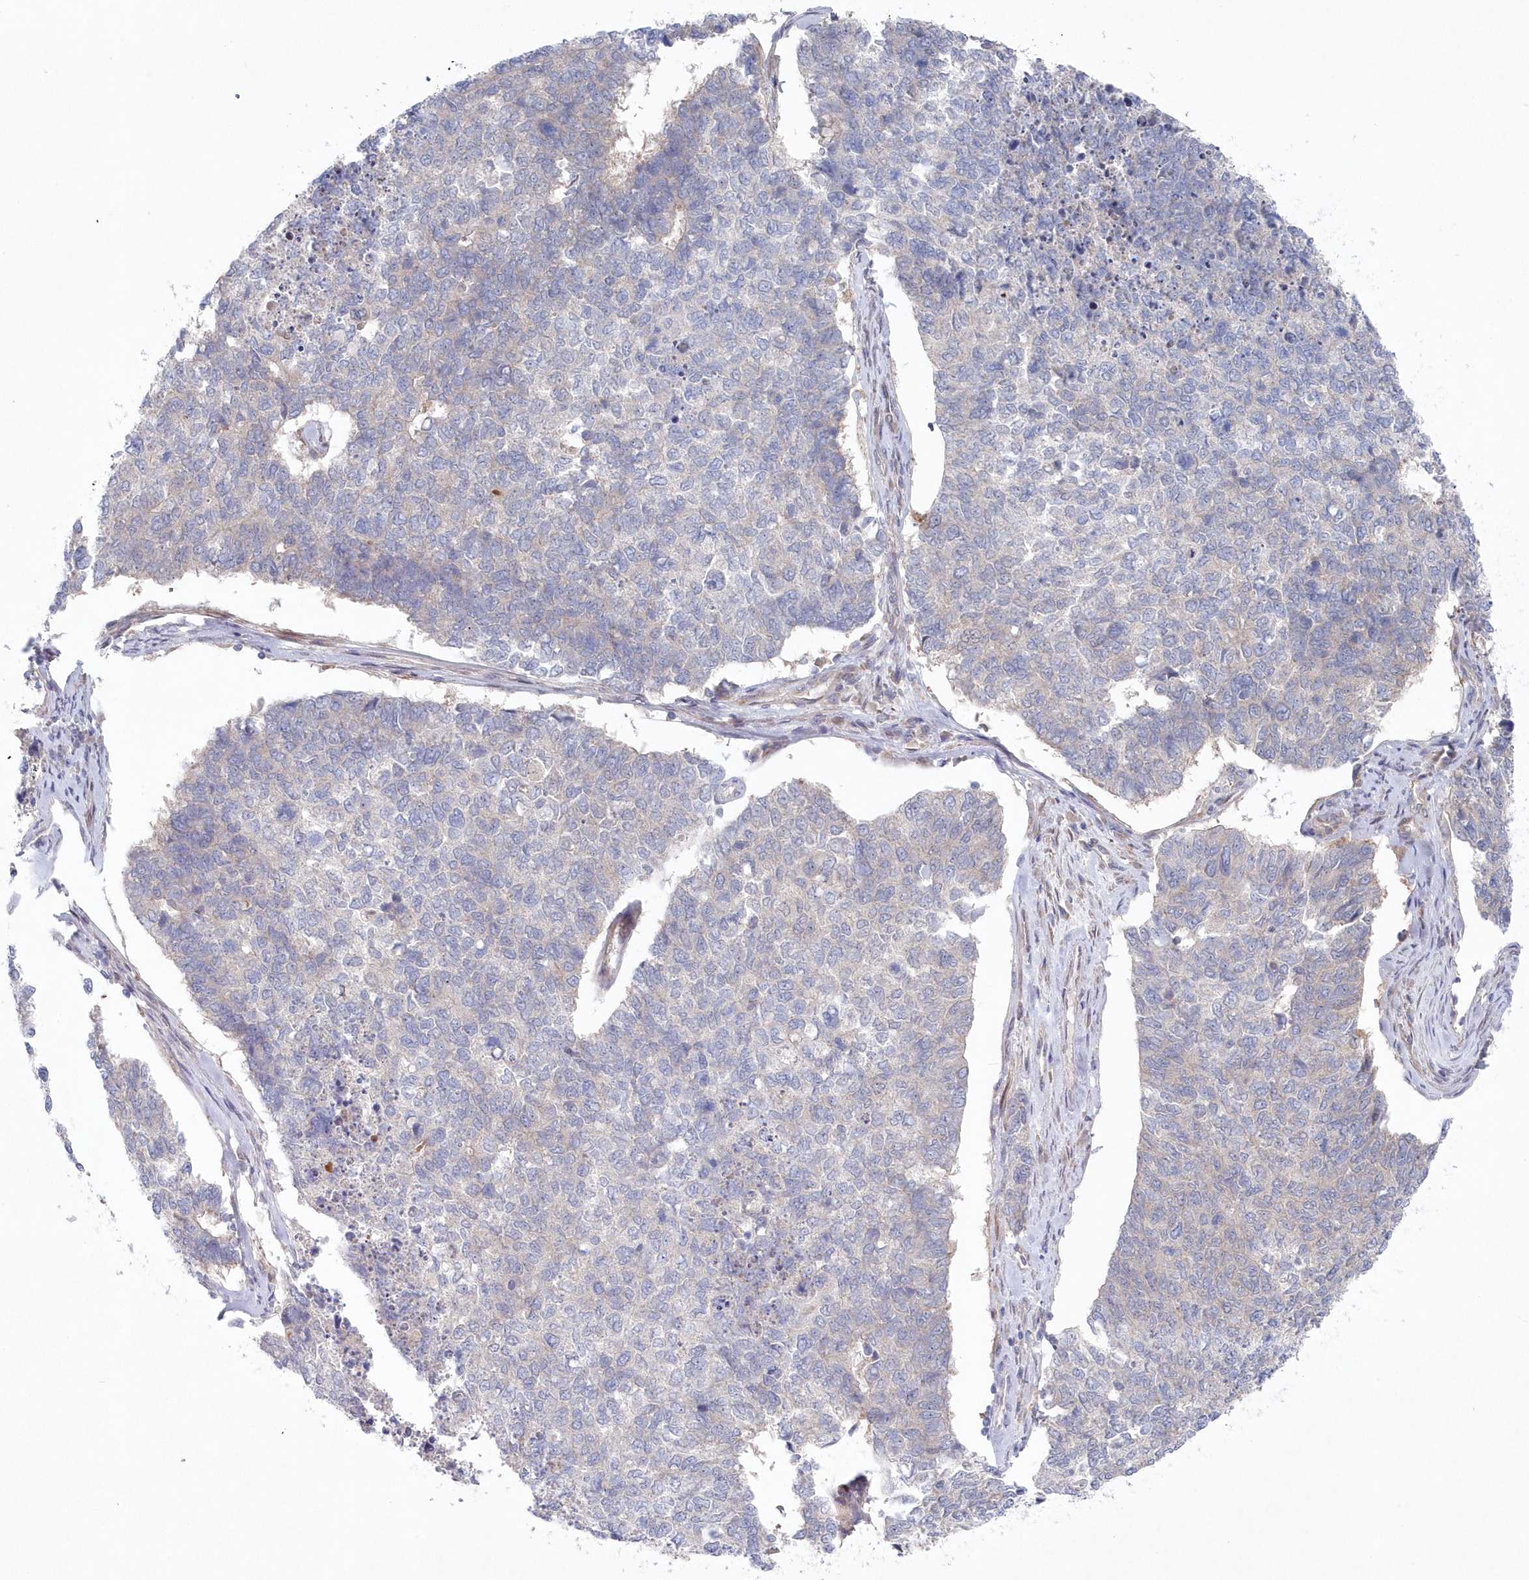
{"staining": {"intensity": "negative", "quantity": "none", "location": "none"}, "tissue": "cervical cancer", "cell_type": "Tumor cells", "image_type": "cancer", "snomed": [{"axis": "morphology", "description": "Squamous cell carcinoma, NOS"}, {"axis": "topography", "description": "Cervix"}], "caption": "Immunohistochemical staining of human squamous cell carcinoma (cervical) shows no significant expression in tumor cells.", "gene": "KIAA1586", "patient": {"sex": "female", "age": 63}}